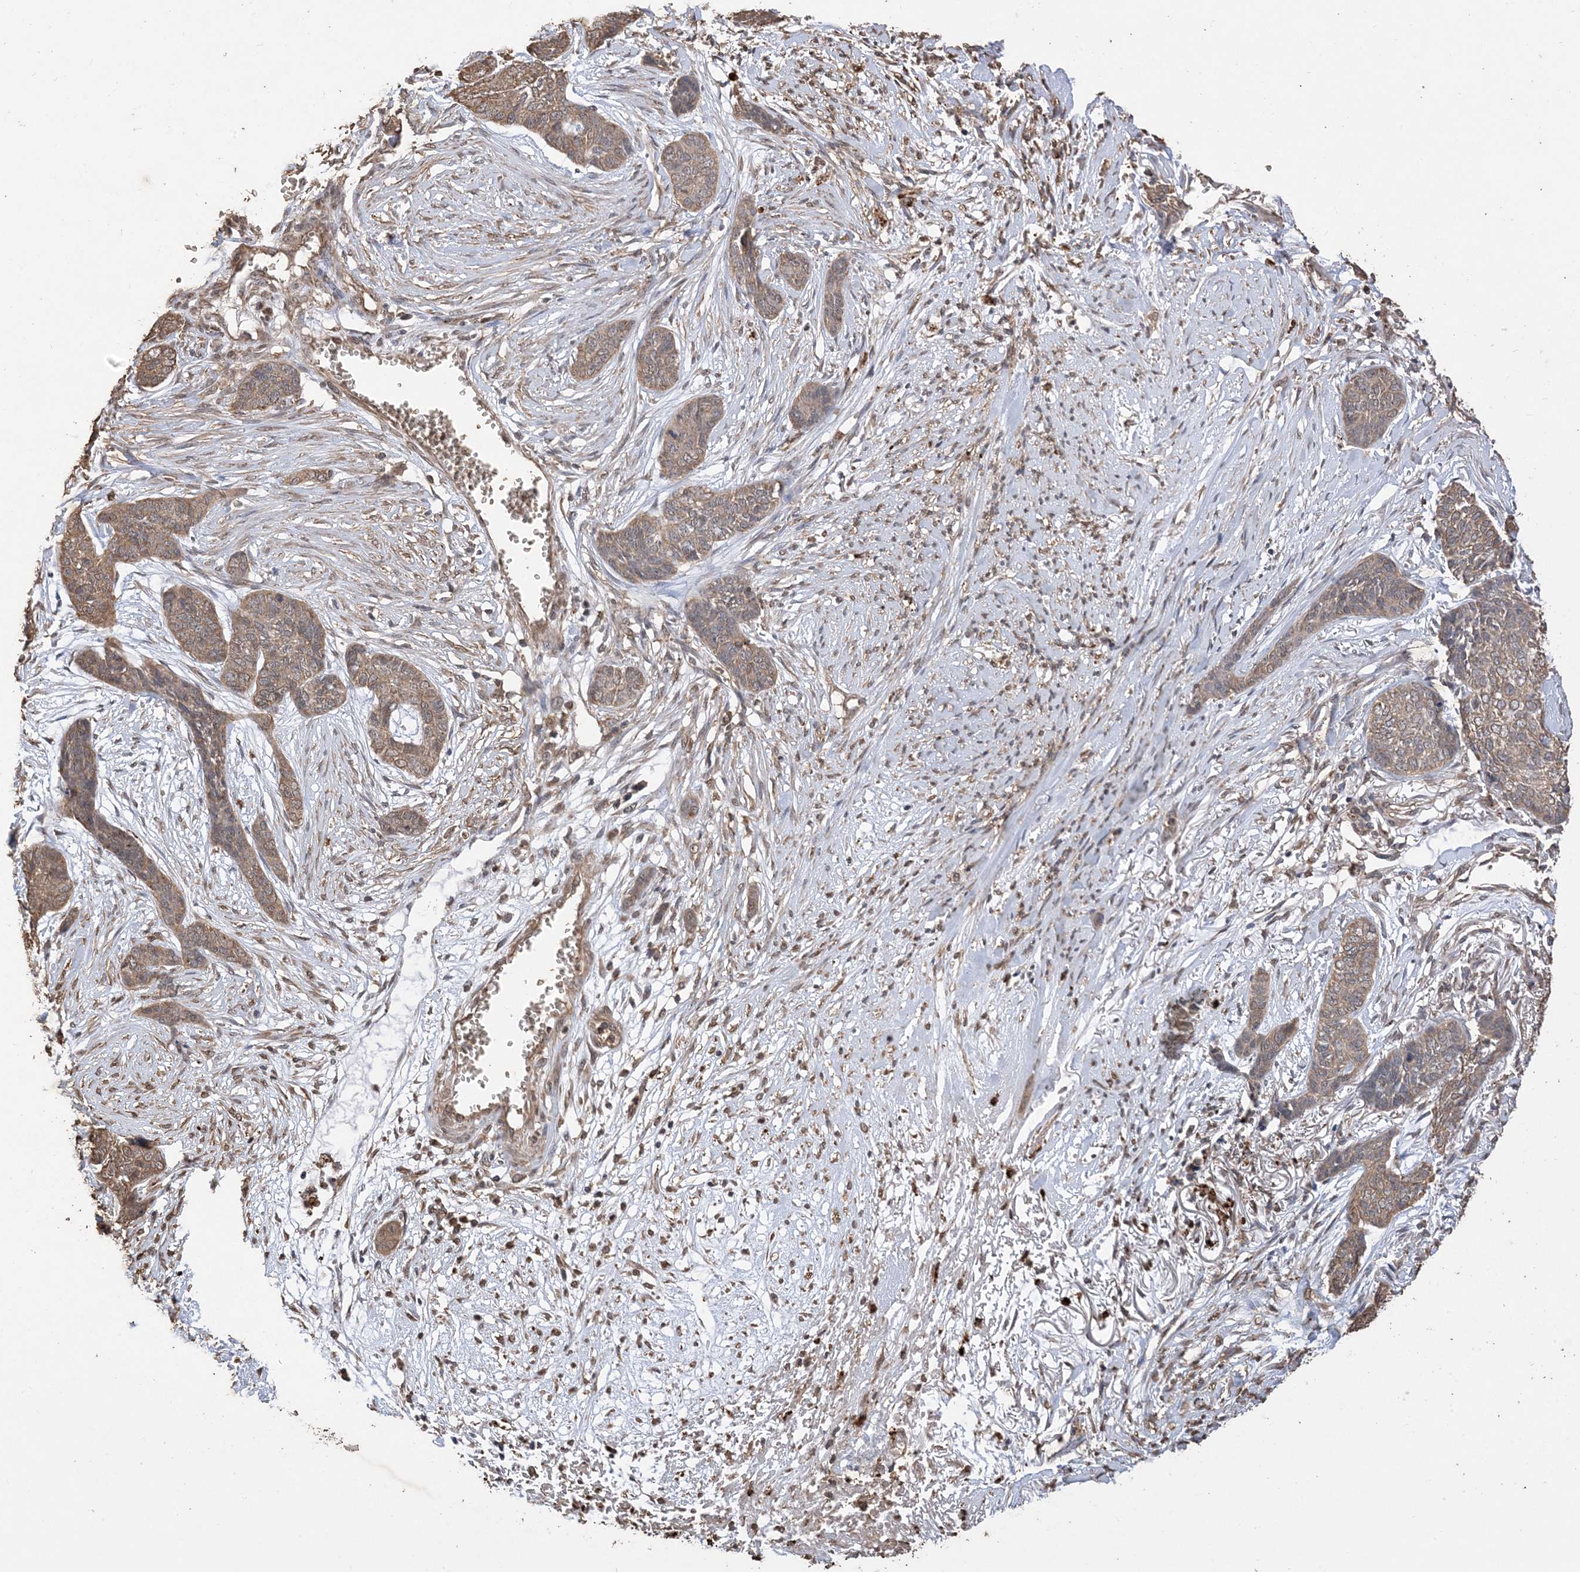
{"staining": {"intensity": "moderate", "quantity": ">75%", "location": "cytoplasmic/membranous"}, "tissue": "skin cancer", "cell_type": "Tumor cells", "image_type": "cancer", "snomed": [{"axis": "morphology", "description": "Basal cell carcinoma"}, {"axis": "topography", "description": "Skin"}], "caption": "Skin basal cell carcinoma stained for a protein (brown) reveals moderate cytoplasmic/membranous positive expression in about >75% of tumor cells.", "gene": "HPS4", "patient": {"sex": "female", "age": 64}}